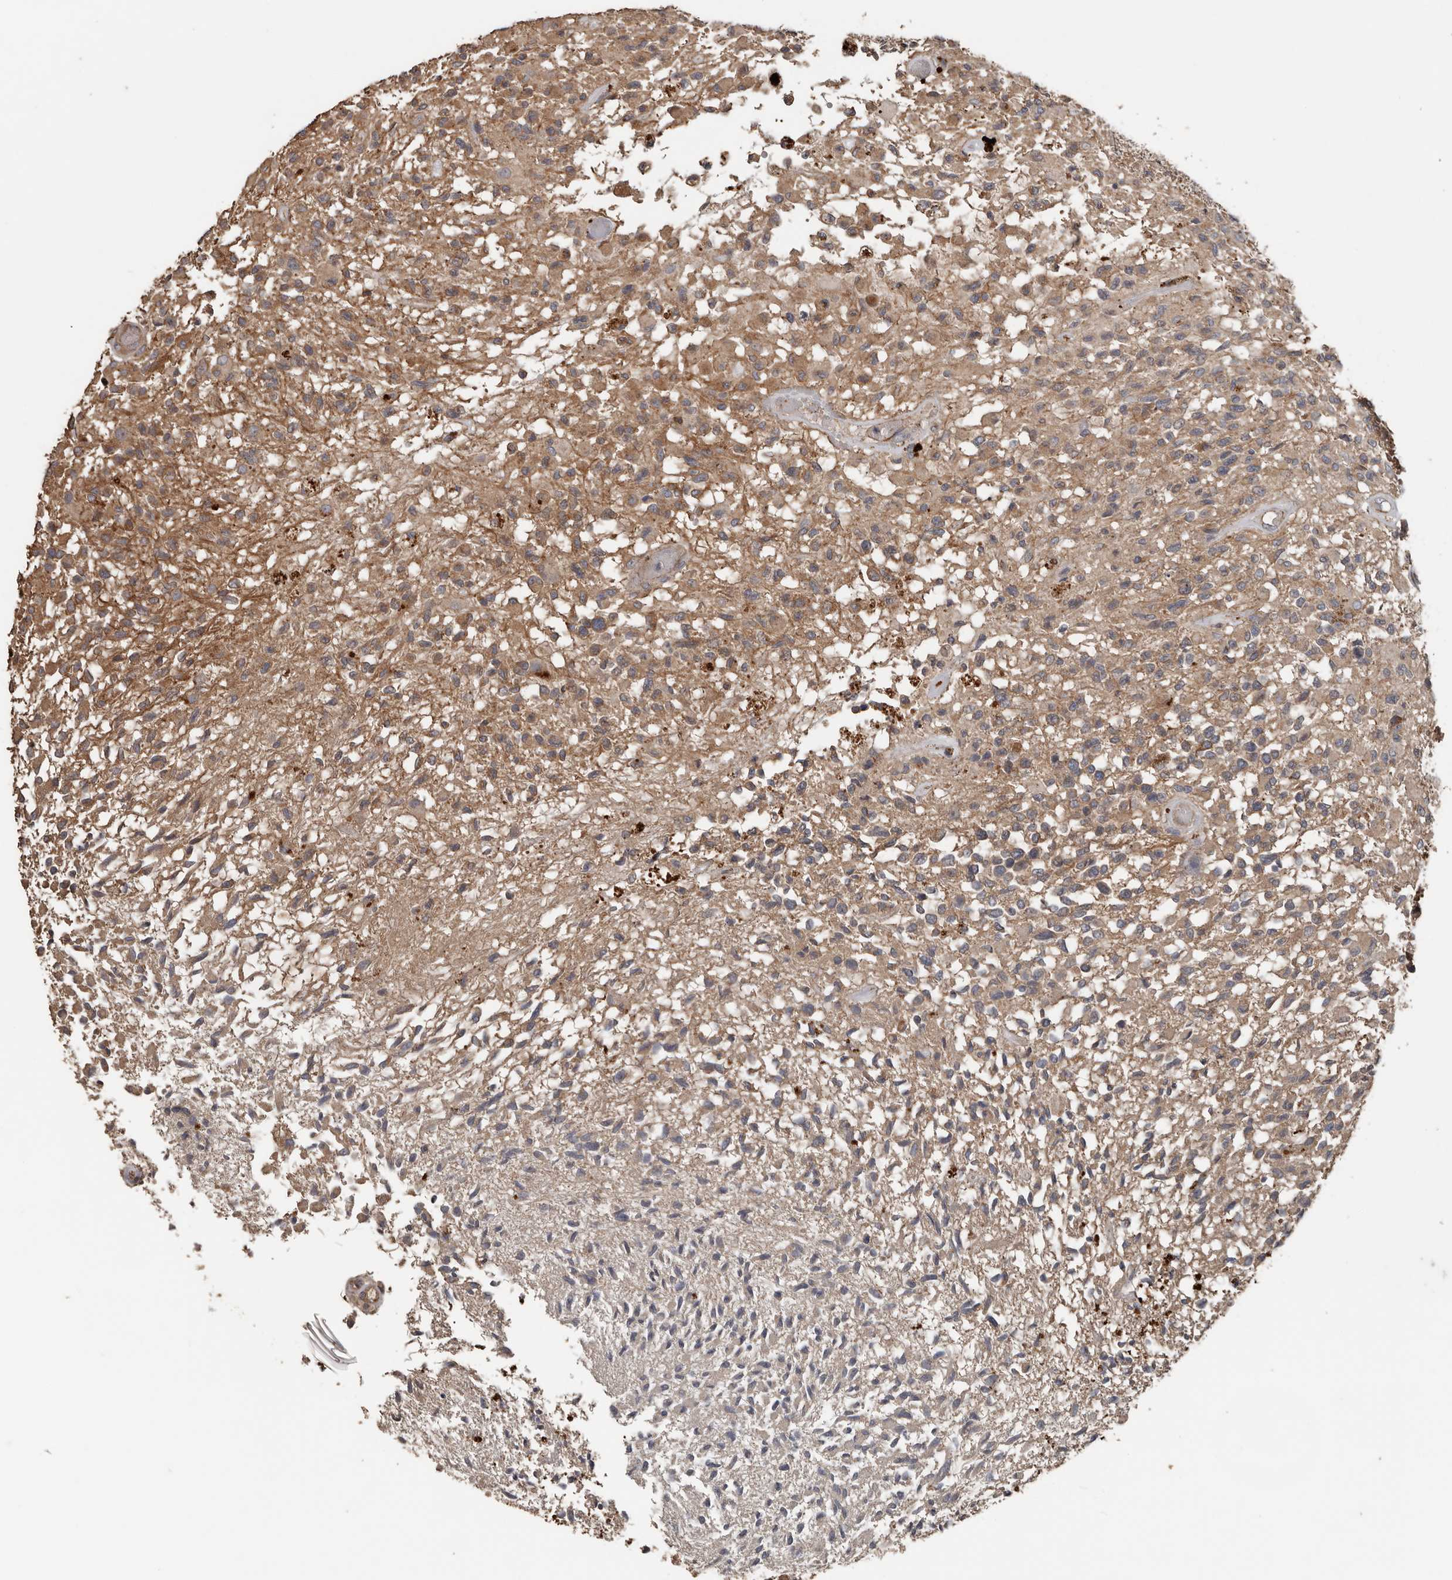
{"staining": {"intensity": "moderate", "quantity": "25%-75%", "location": "cytoplasmic/membranous"}, "tissue": "glioma", "cell_type": "Tumor cells", "image_type": "cancer", "snomed": [{"axis": "morphology", "description": "Glioma, malignant, High grade"}, {"axis": "morphology", "description": "Glioblastoma, NOS"}, {"axis": "topography", "description": "Brain"}], "caption": "IHC micrograph of glioblastoma stained for a protein (brown), which reveals medium levels of moderate cytoplasmic/membranous staining in approximately 25%-75% of tumor cells.", "gene": "HYAL4", "patient": {"sex": "male", "age": 60}}